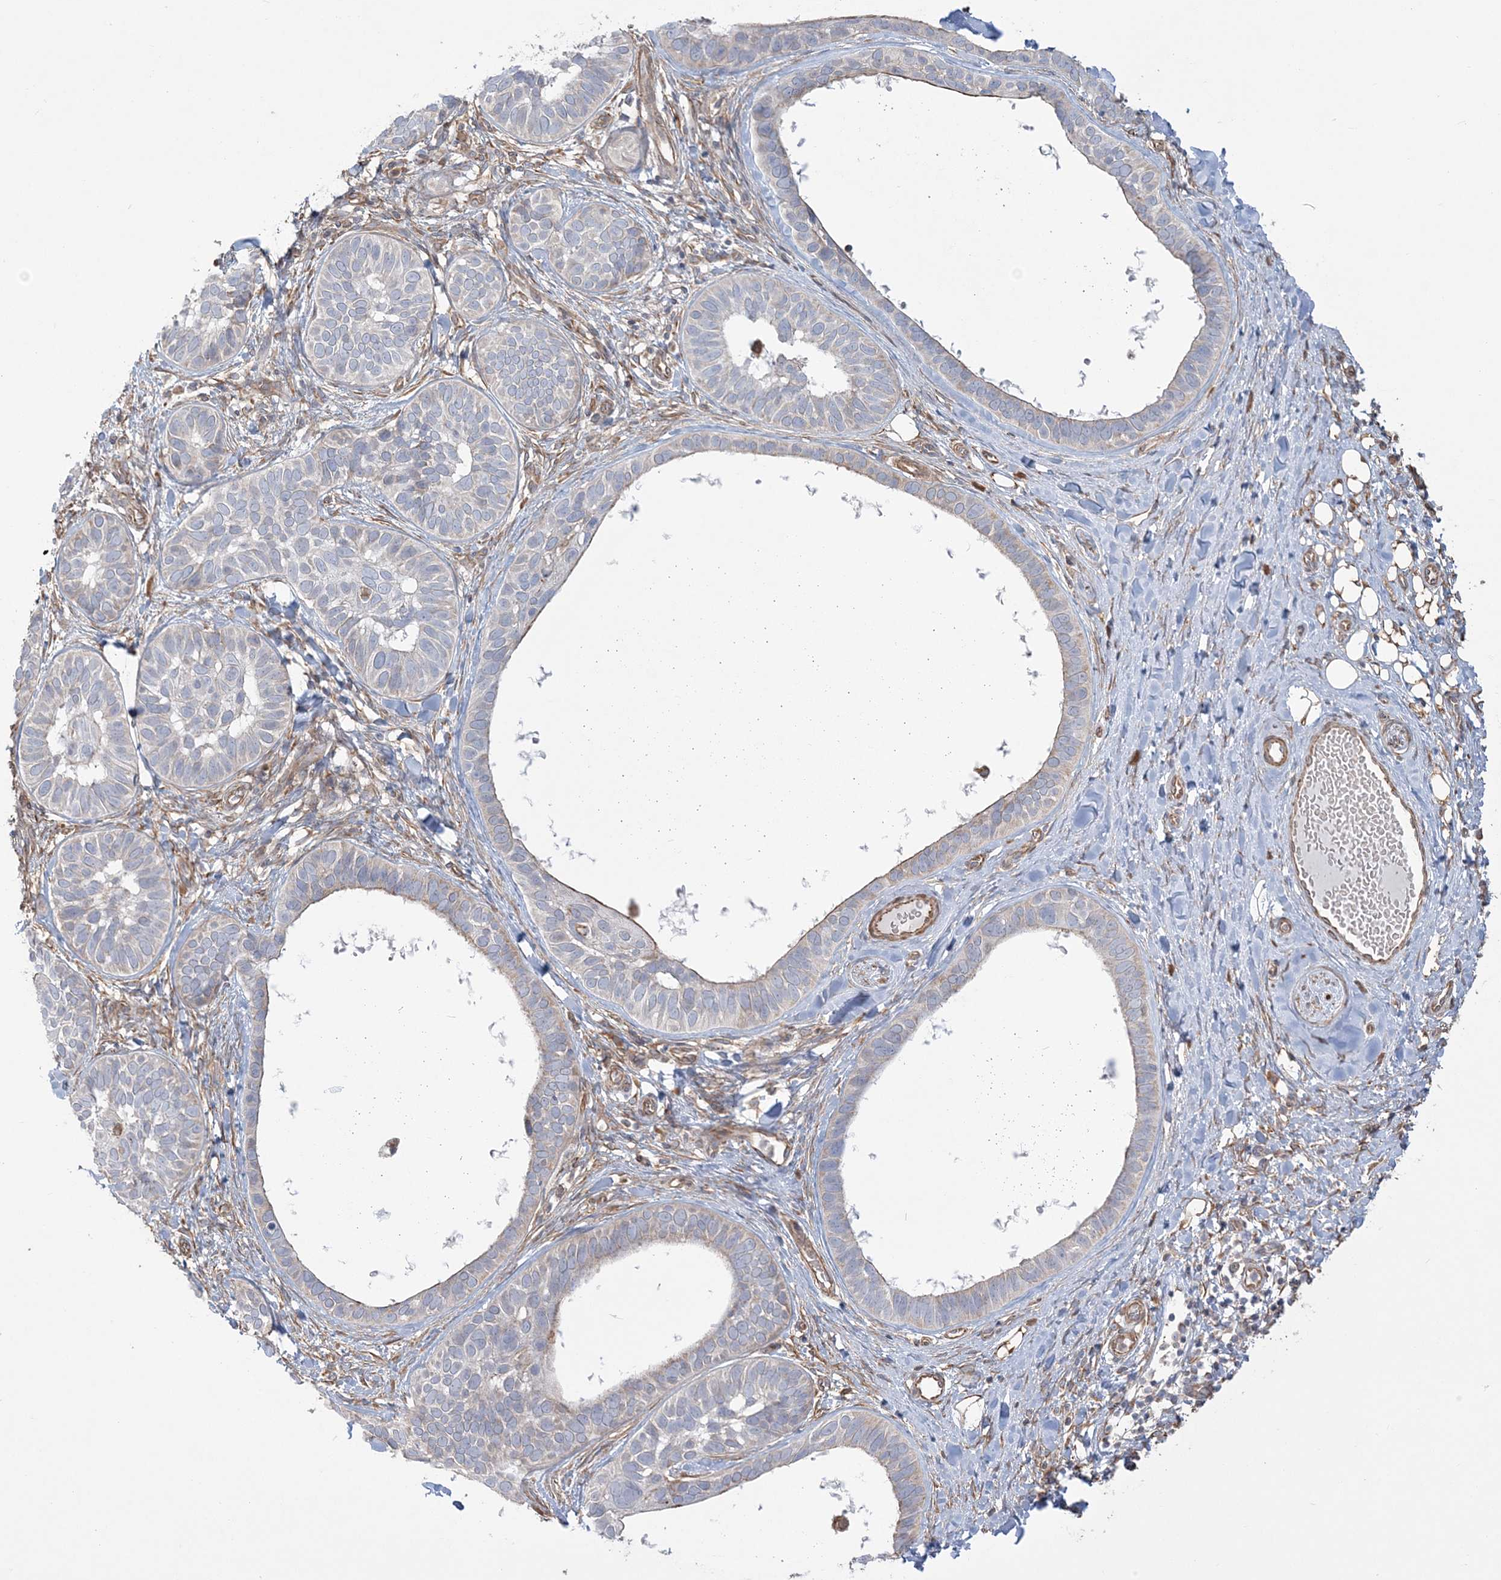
{"staining": {"intensity": "negative", "quantity": "none", "location": "none"}, "tissue": "skin cancer", "cell_type": "Tumor cells", "image_type": "cancer", "snomed": [{"axis": "morphology", "description": "Basal cell carcinoma"}, {"axis": "topography", "description": "Skin"}], "caption": "A photomicrograph of human skin basal cell carcinoma is negative for staining in tumor cells.", "gene": "ZNF821", "patient": {"sex": "male", "age": 62}}